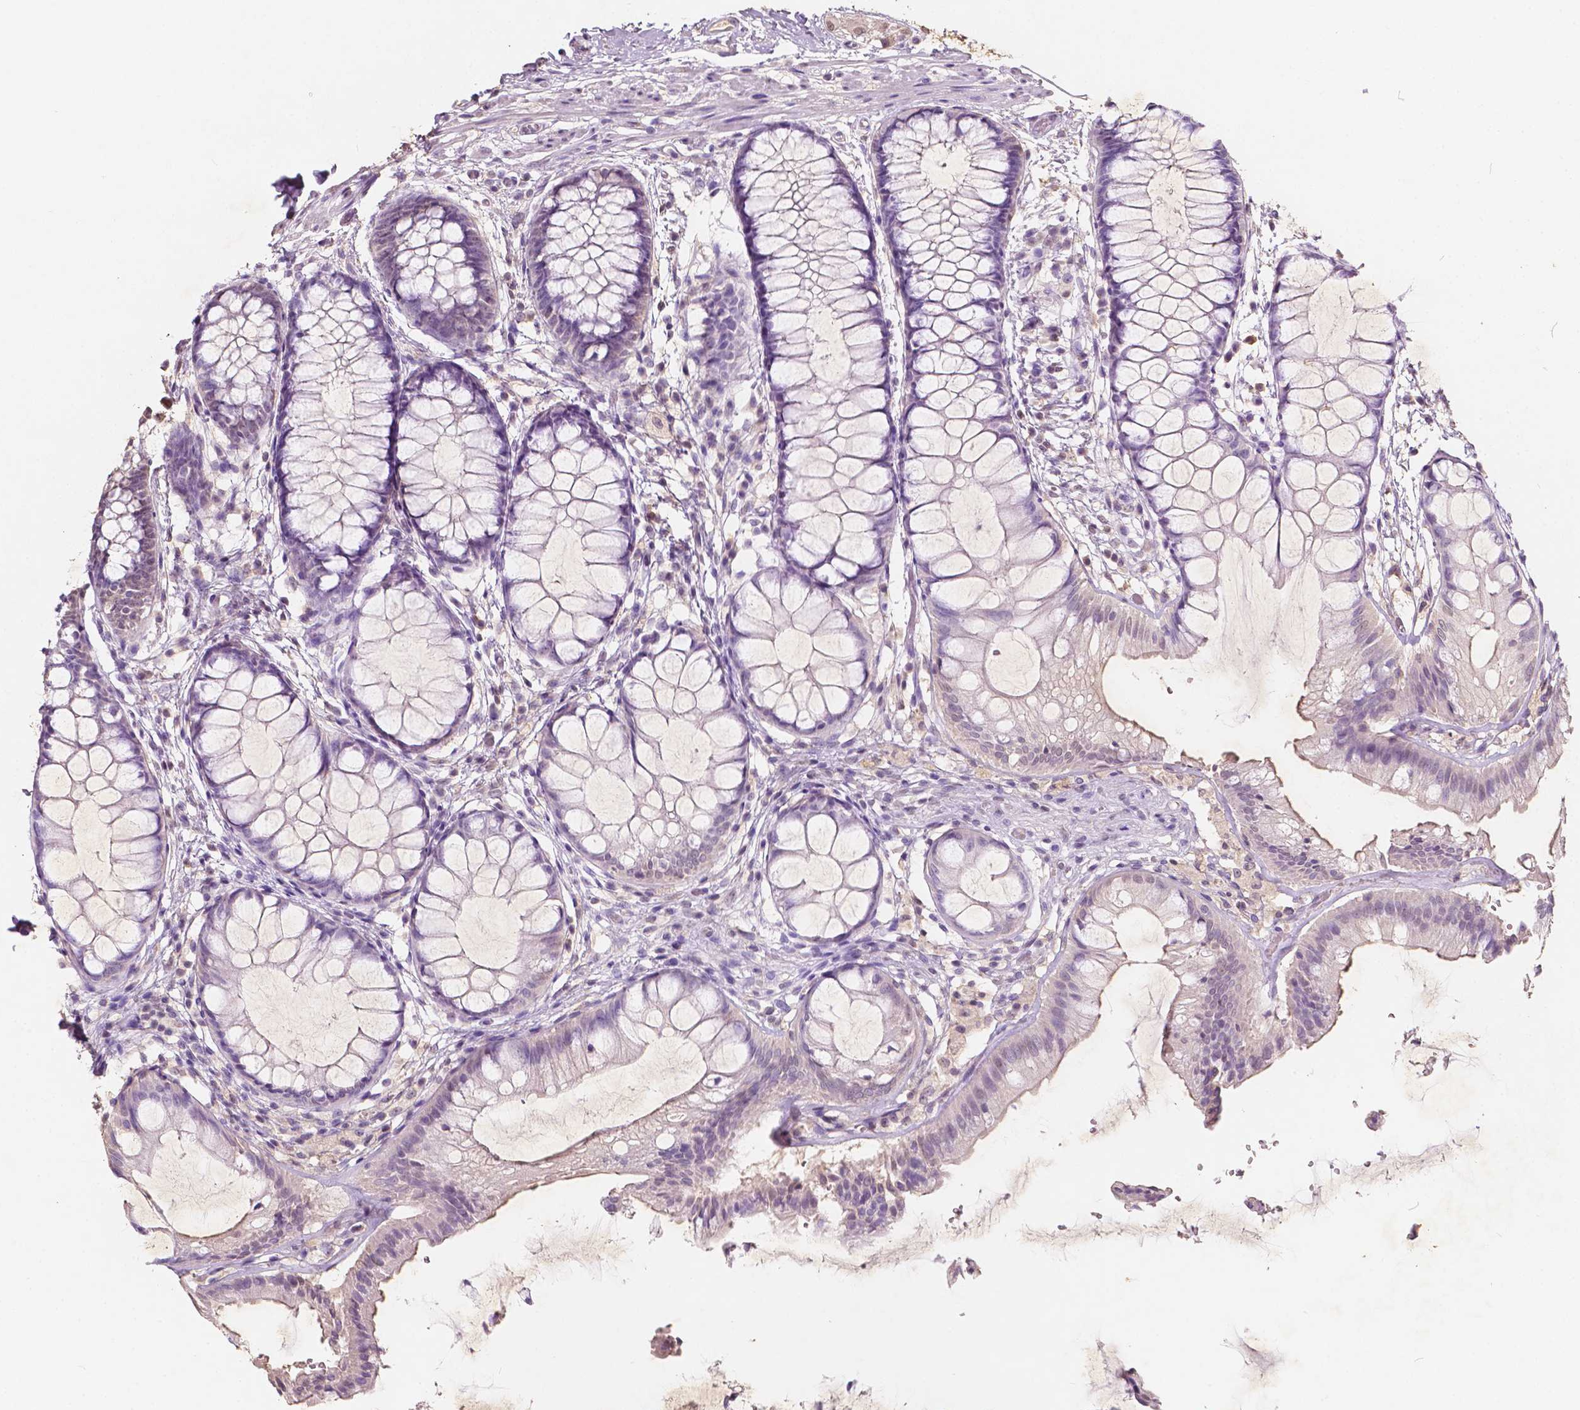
{"staining": {"intensity": "negative", "quantity": "none", "location": "none"}, "tissue": "rectum", "cell_type": "Glandular cells", "image_type": "normal", "snomed": [{"axis": "morphology", "description": "Normal tissue, NOS"}, {"axis": "topography", "description": "Rectum"}], "caption": "High power microscopy histopathology image of an immunohistochemistry micrograph of unremarkable rectum, revealing no significant expression in glandular cells.", "gene": "SOX15", "patient": {"sex": "female", "age": 62}}